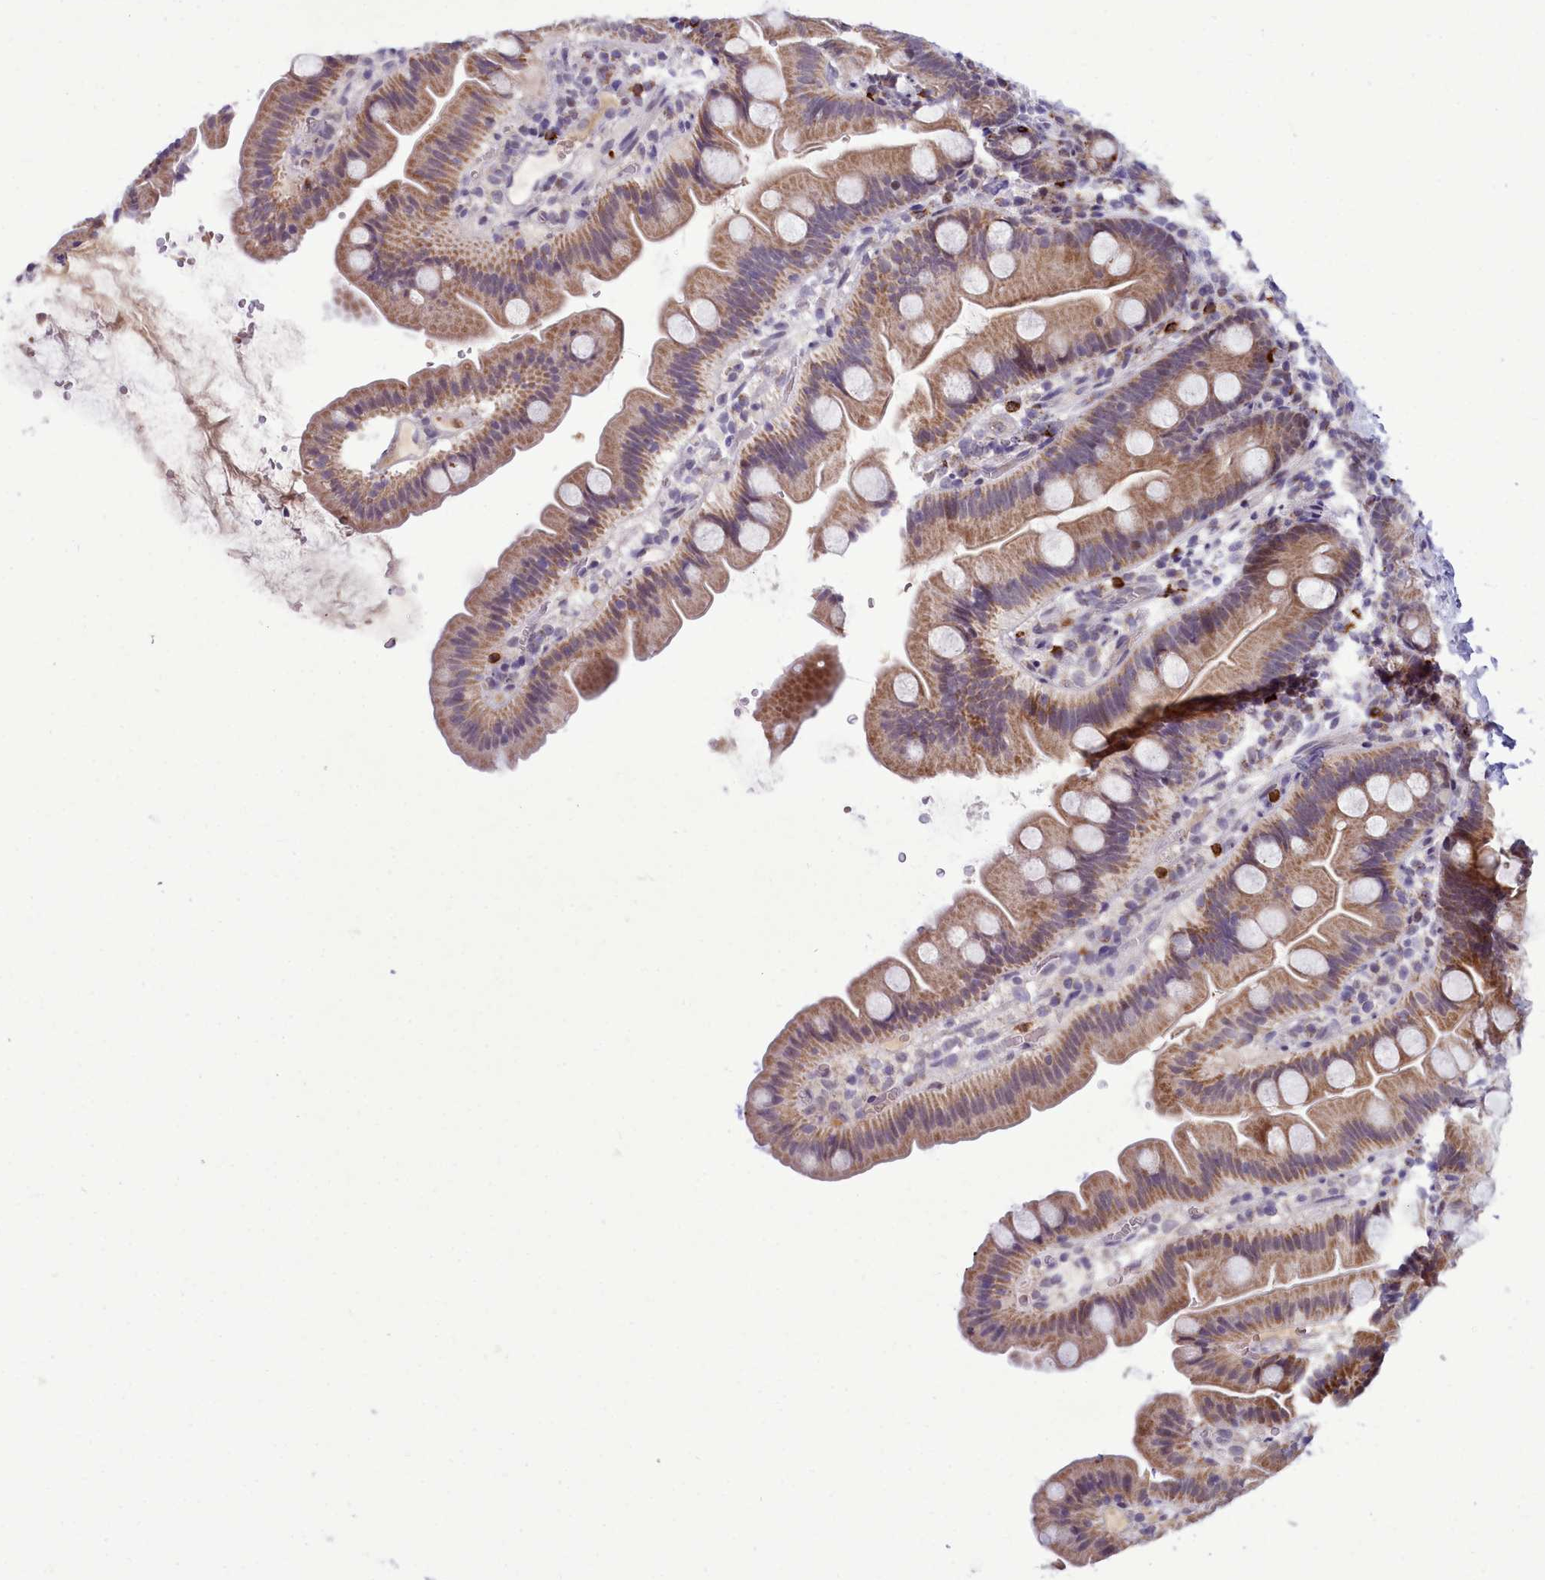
{"staining": {"intensity": "moderate", "quantity": ">75%", "location": "cytoplasmic/membranous,nuclear"}, "tissue": "small intestine", "cell_type": "Glandular cells", "image_type": "normal", "snomed": [{"axis": "morphology", "description": "Normal tissue, NOS"}, {"axis": "topography", "description": "Small intestine"}], "caption": "The photomicrograph displays a brown stain indicating the presence of a protein in the cytoplasmic/membranous,nuclear of glandular cells in small intestine. Nuclei are stained in blue.", "gene": "POM121L2", "patient": {"sex": "female", "age": 68}}